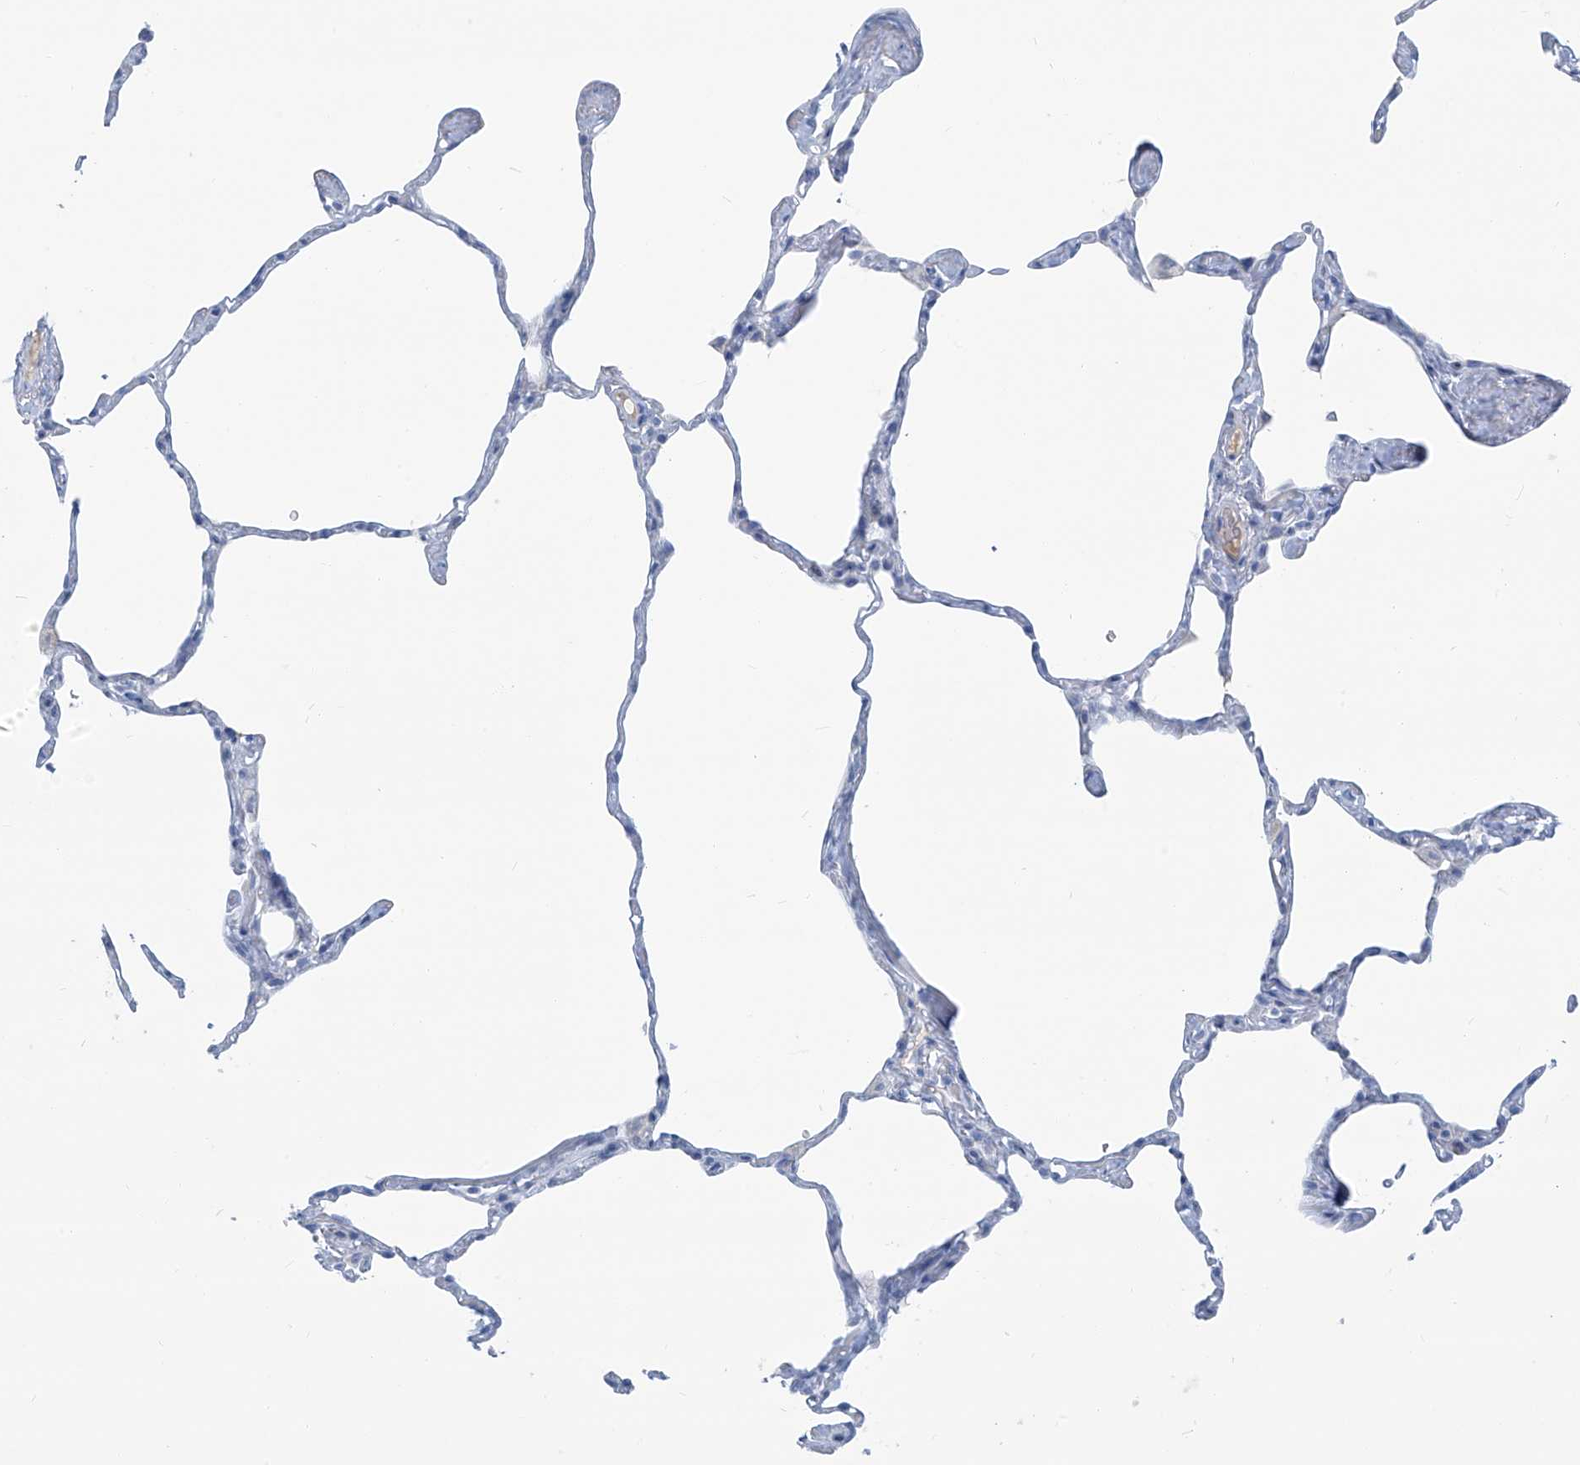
{"staining": {"intensity": "negative", "quantity": "none", "location": "none"}, "tissue": "lung", "cell_type": "Alveolar cells", "image_type": "normal", "snomed": [{"axis": "morphology", "description": "Normal tissue, NOS"}, {"axis": "topography", "description": "Lung"}], "caption": "Immunohistochemistry (IHC) photomicrograph of unremarkable human lung stained for a protein (brown), which reveals no expression in alveolar cells. (Brightfield microscopy of DAB IHC at high magnification).", "gene": "SGO2", "patient": {"sex": "male", "age": 65}}